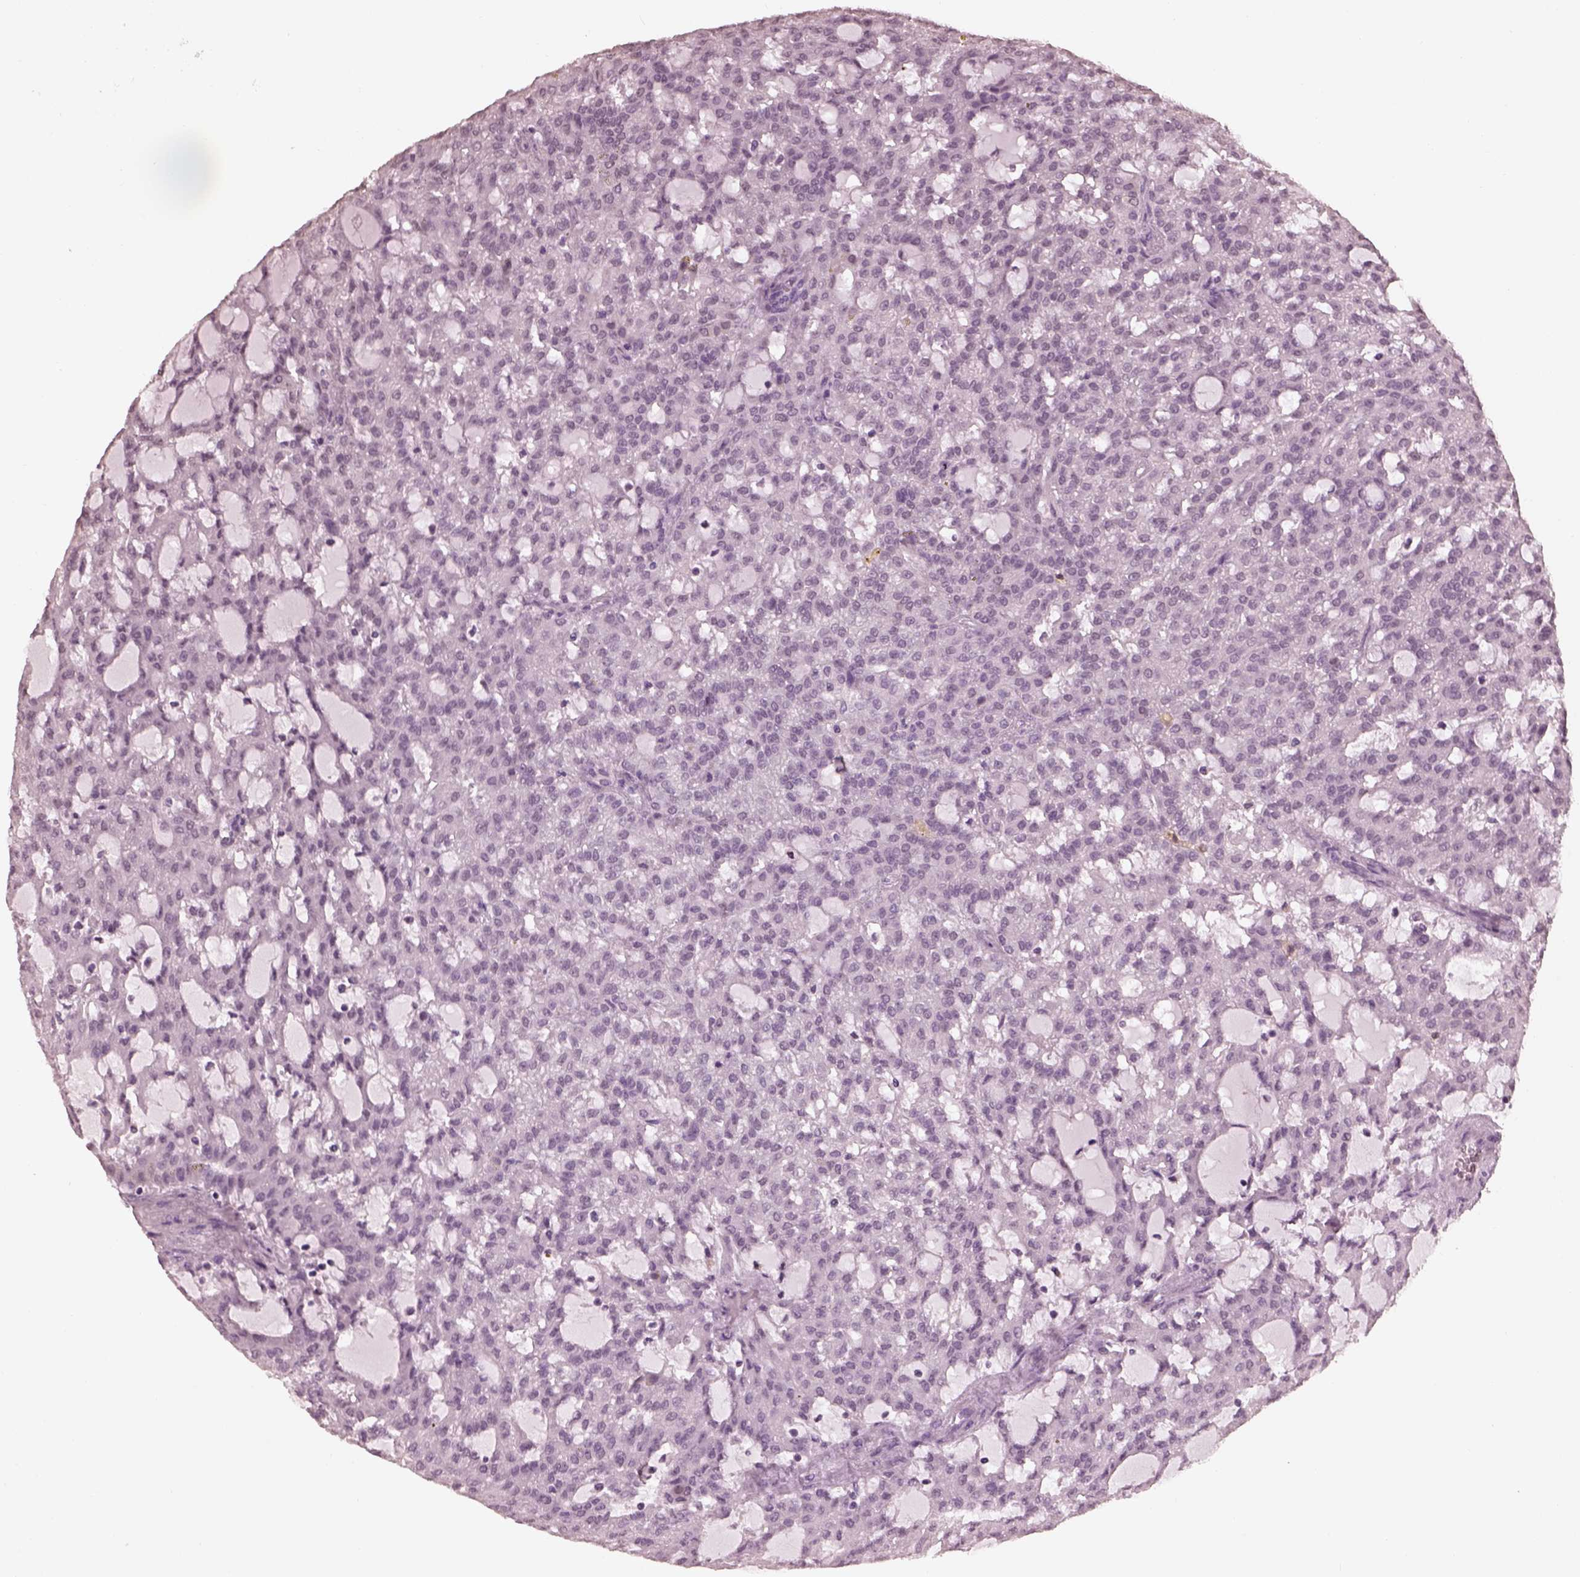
{"staining": {"intensity": "negative", "quantity": "none", "location": "none"}, "tissue": "renal cancer", "cell_type": "Tumor cells", "image_type": "cancer", "snomed": [{"axis": "morphology", "description": "Adenocarcinoma, NOS"}, {"axis": "topography", "description": "Kidney"}], "caption": "Adenocarcinoma (renal) stained for a protein using IHC shows no positivity tumor cells.", "gene": "TSKS", "patient": {"sex": "male", "age": 63}}